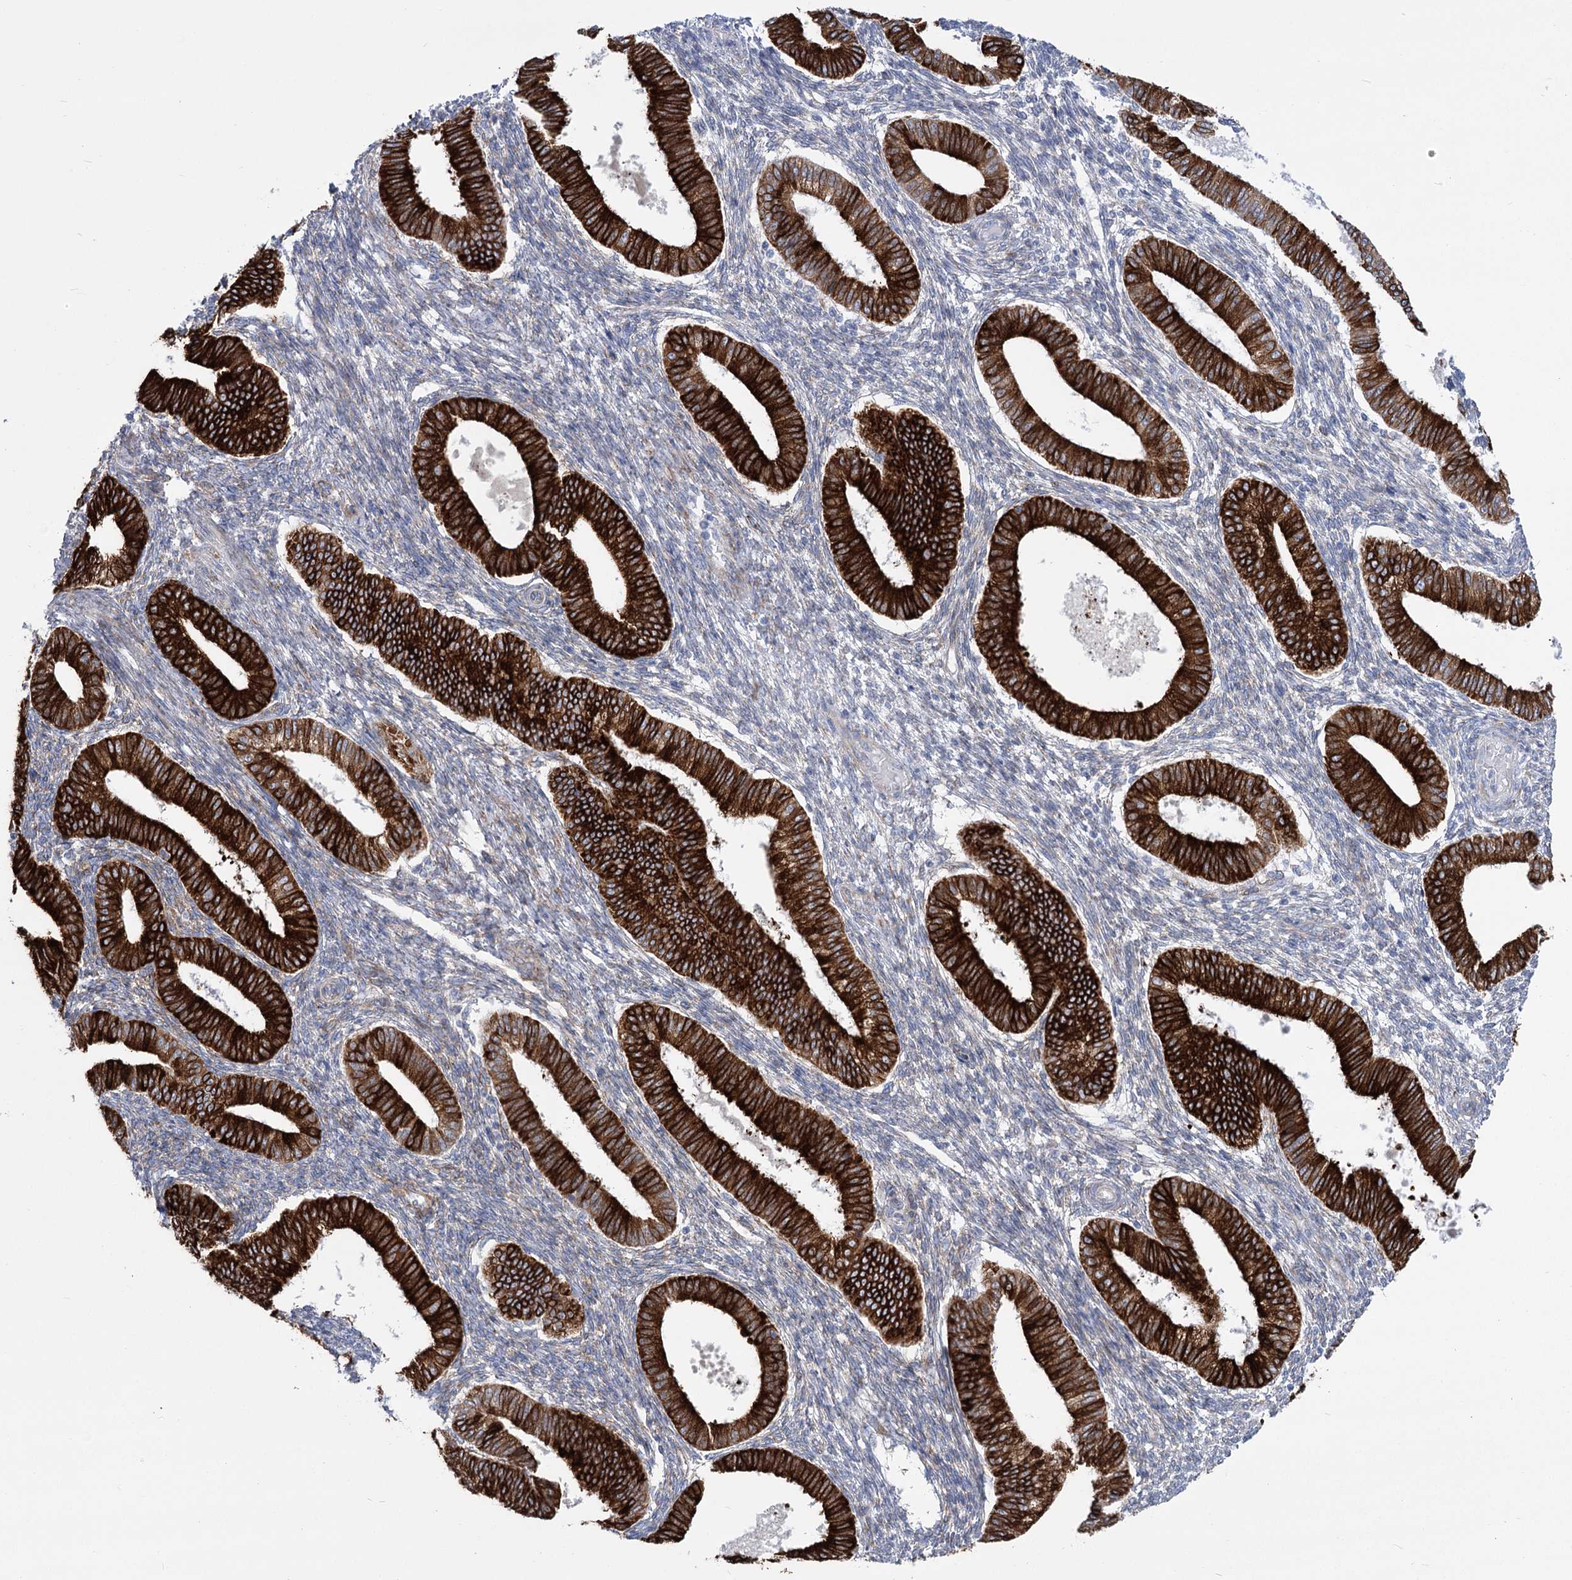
{"staining": {"intensity": "negative", "quantity": "none", "location": "none"}, "tissue": "endometrium", "cell_type": "Cells in endometrial stroma", "image_type": "normal", "snomed": [{"axis": "morphology", "description": "Normal tissue, NOS"}, {"axis": "topography", "description": "Endometrium"}], "caption": "High power microscopy photomicrograph of an immunohistochemistry micrograph of normal endometrium, revealing no significant staining in cells in endometrial stroma. (IHC, brightfield microscopy, high magnification).", "gene": "YTHDC2", "patient": {"sex": "female", "age": 39}}